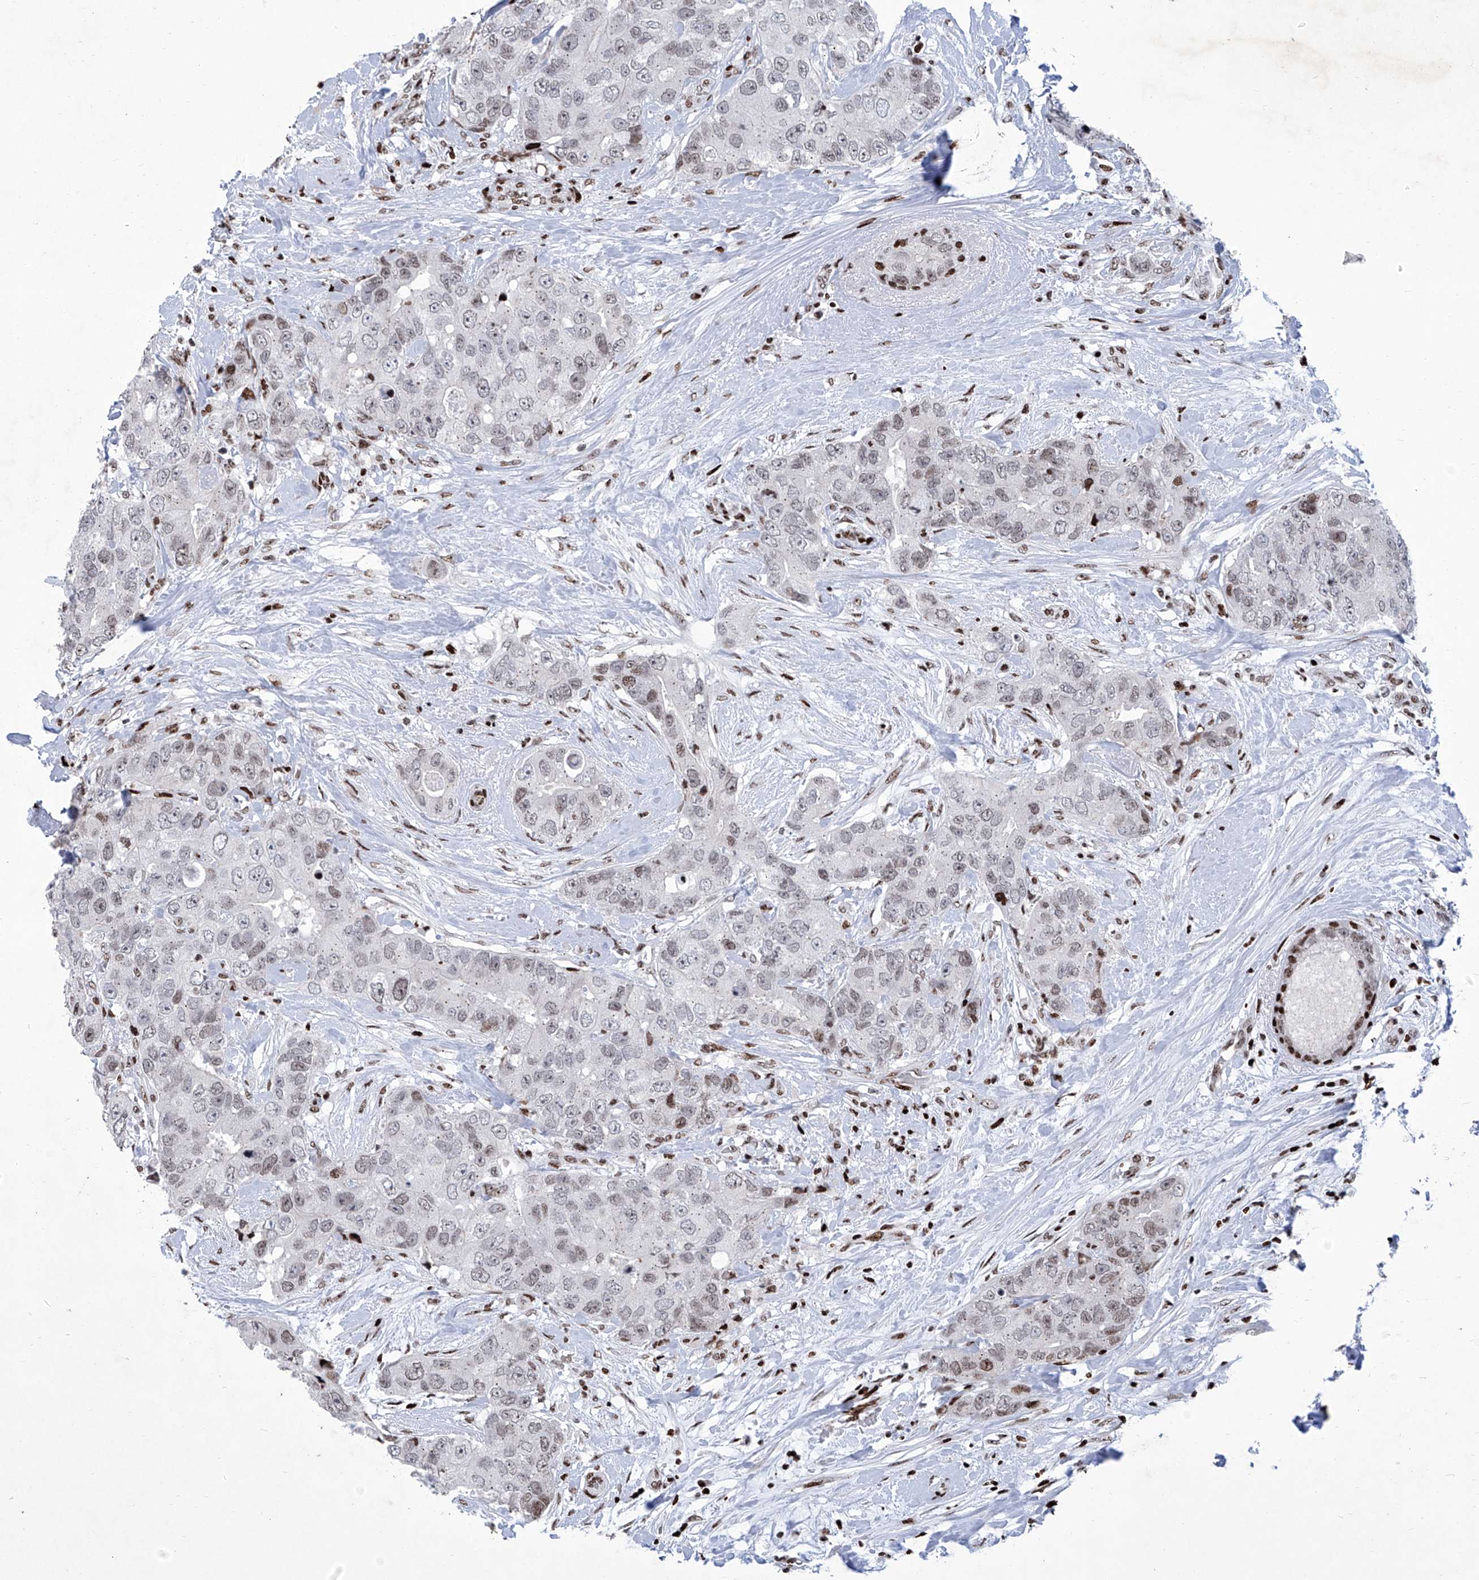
{"staining": {"intensity": "weak", "quantity": "25%-75%", "location": "nuclear"}, "tissue": "breast cancer", "cell_type": "Tumor cells", "image_type": "cancer", "snomed": [{"axis": "morphology", "description": "Duct carcinoma"}, {"axis": "topography", "description": "Breast"}], "caption": "A brown stain highlights weak nuclear positivity of a protein in intraductal carcinoma (breast) tumor cells.", "gene": "HEY2", "patient": {"sex": "female", "age": 62}}